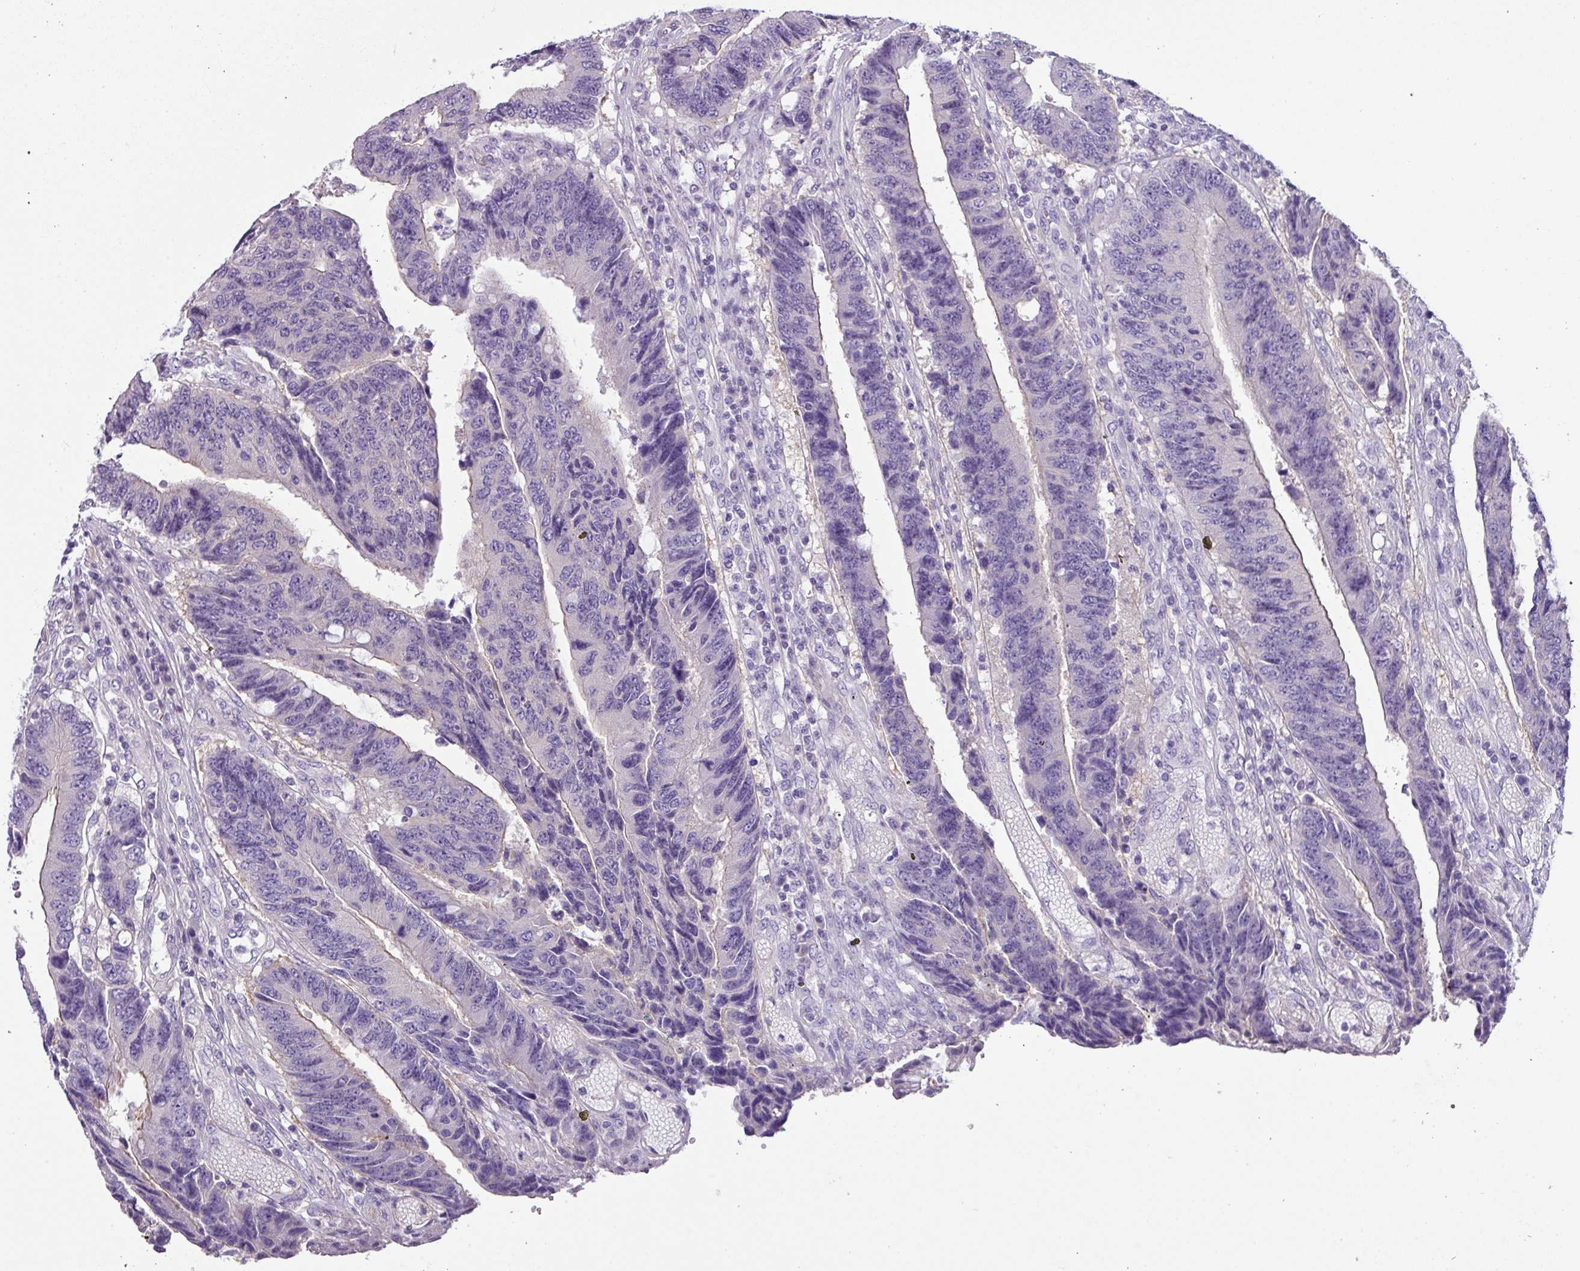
{"staining": {"intensity": "negative", "quantity": "none", "location": "none"}, "tissue": "colorectal cancer", "cell_type": "Tumor cells", "image_type": "cancer", "snomed": [{"axis": "morphology", "description": "Adenocarcinoma, NOS"}, {"axis": "topography", "description": "Rectum"}], "caption": "Tumor cells show no significant protein positivity in colorectal cancer (adenocarcinoma). The staining was performed using DAB to visualize the protein expression in brown, while the nuclei were stained in blue with hematoxylin (Magnification: 20x).", "gene": "PALS2", "patient": {"sex": "male", "age": 84}}